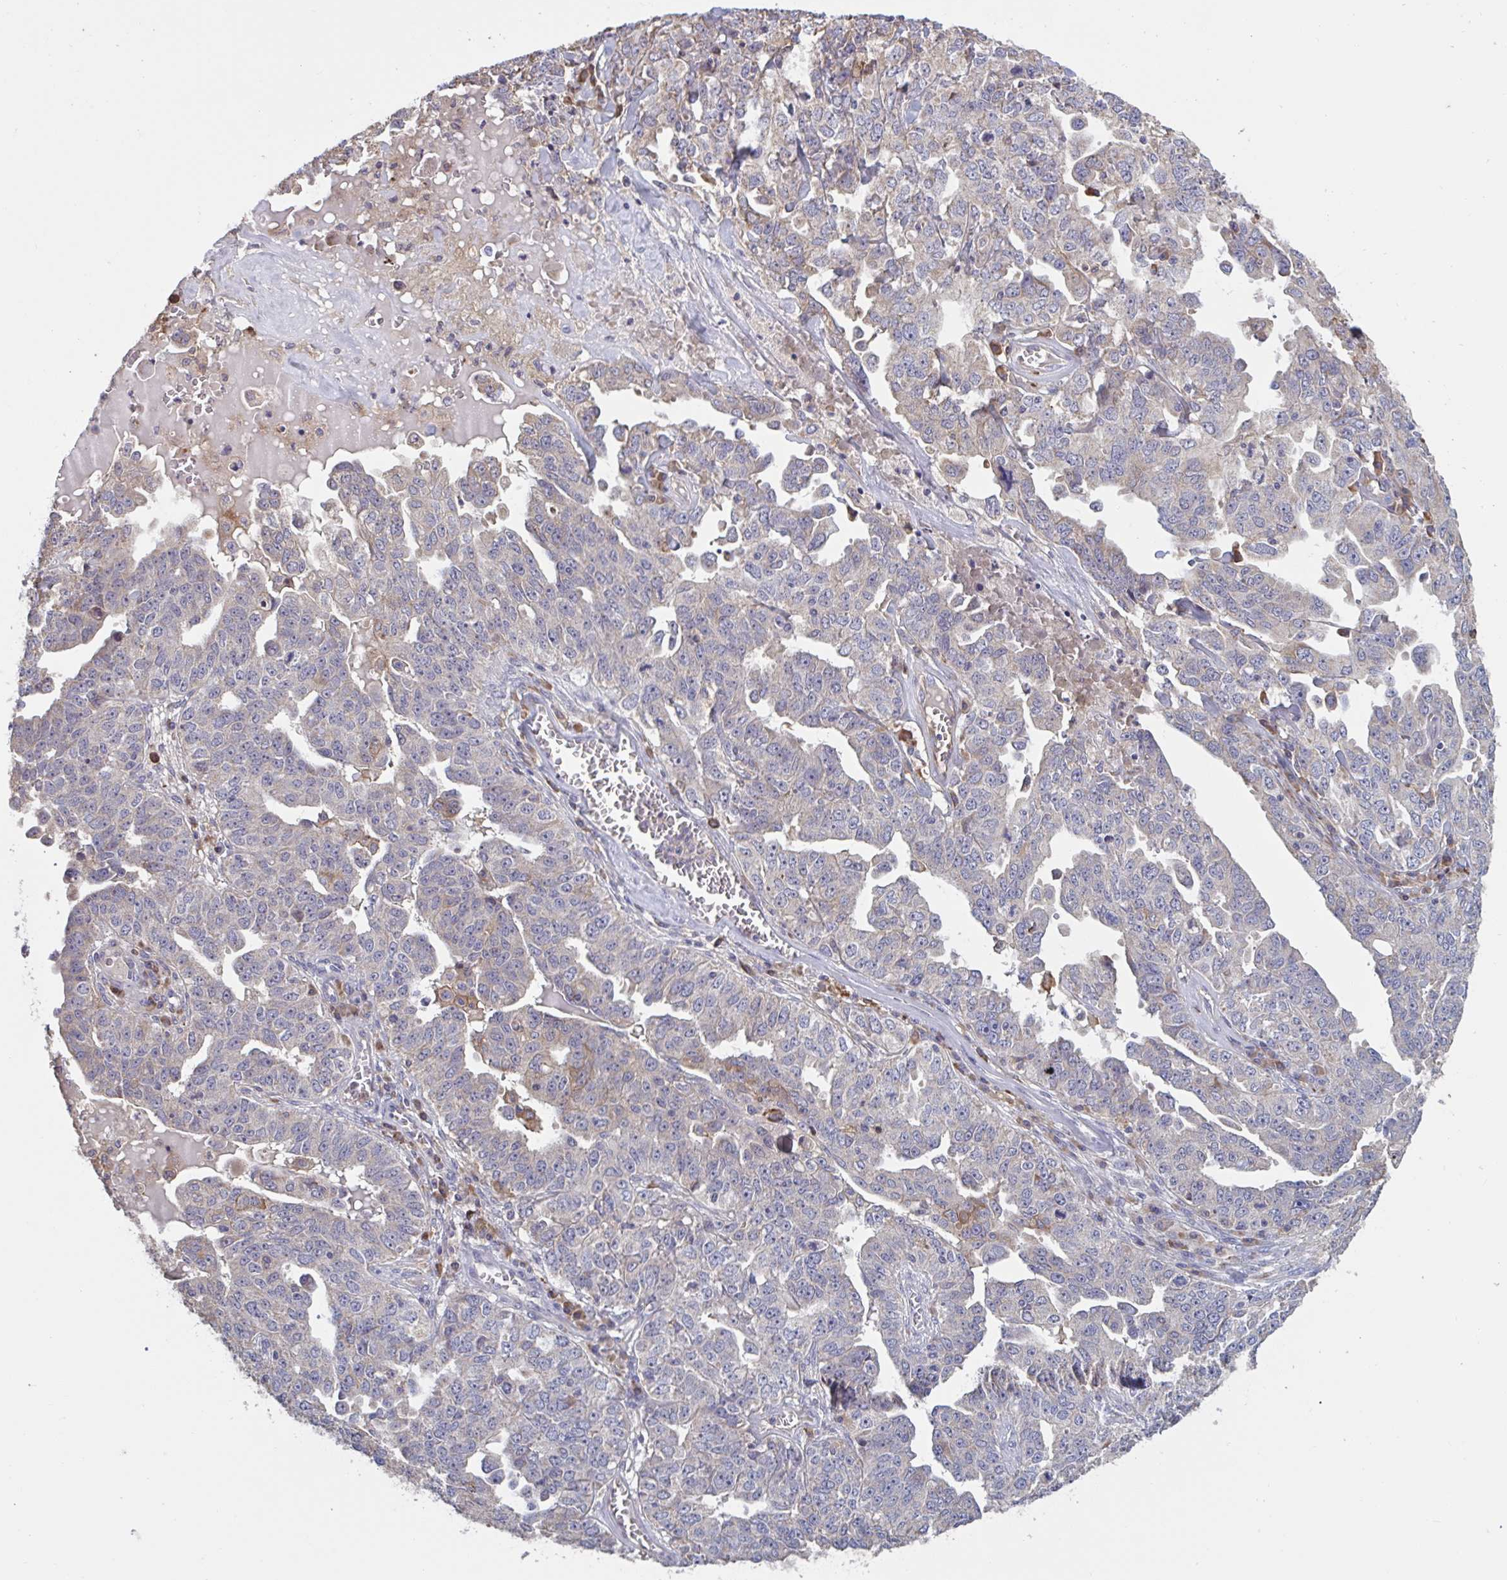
{"staining": {"intensity": "negative", "quantity": "none", "location": "none"}, "tissue": "ovarian cancer", "cell_type": "Tumor cells", "image_type": "cancer", "snomed": [{"axis": "morphology", "description": "Carcinoma, endometroid"}, {"axis": "topography", "description": "Ovary"}], "caption": "Micrograph shows no protein staining in tumor cells of ovarian endometroid carcinoma tissue.", "gene": "CD1E", "patient": {"sex": "female", "age": 62}}